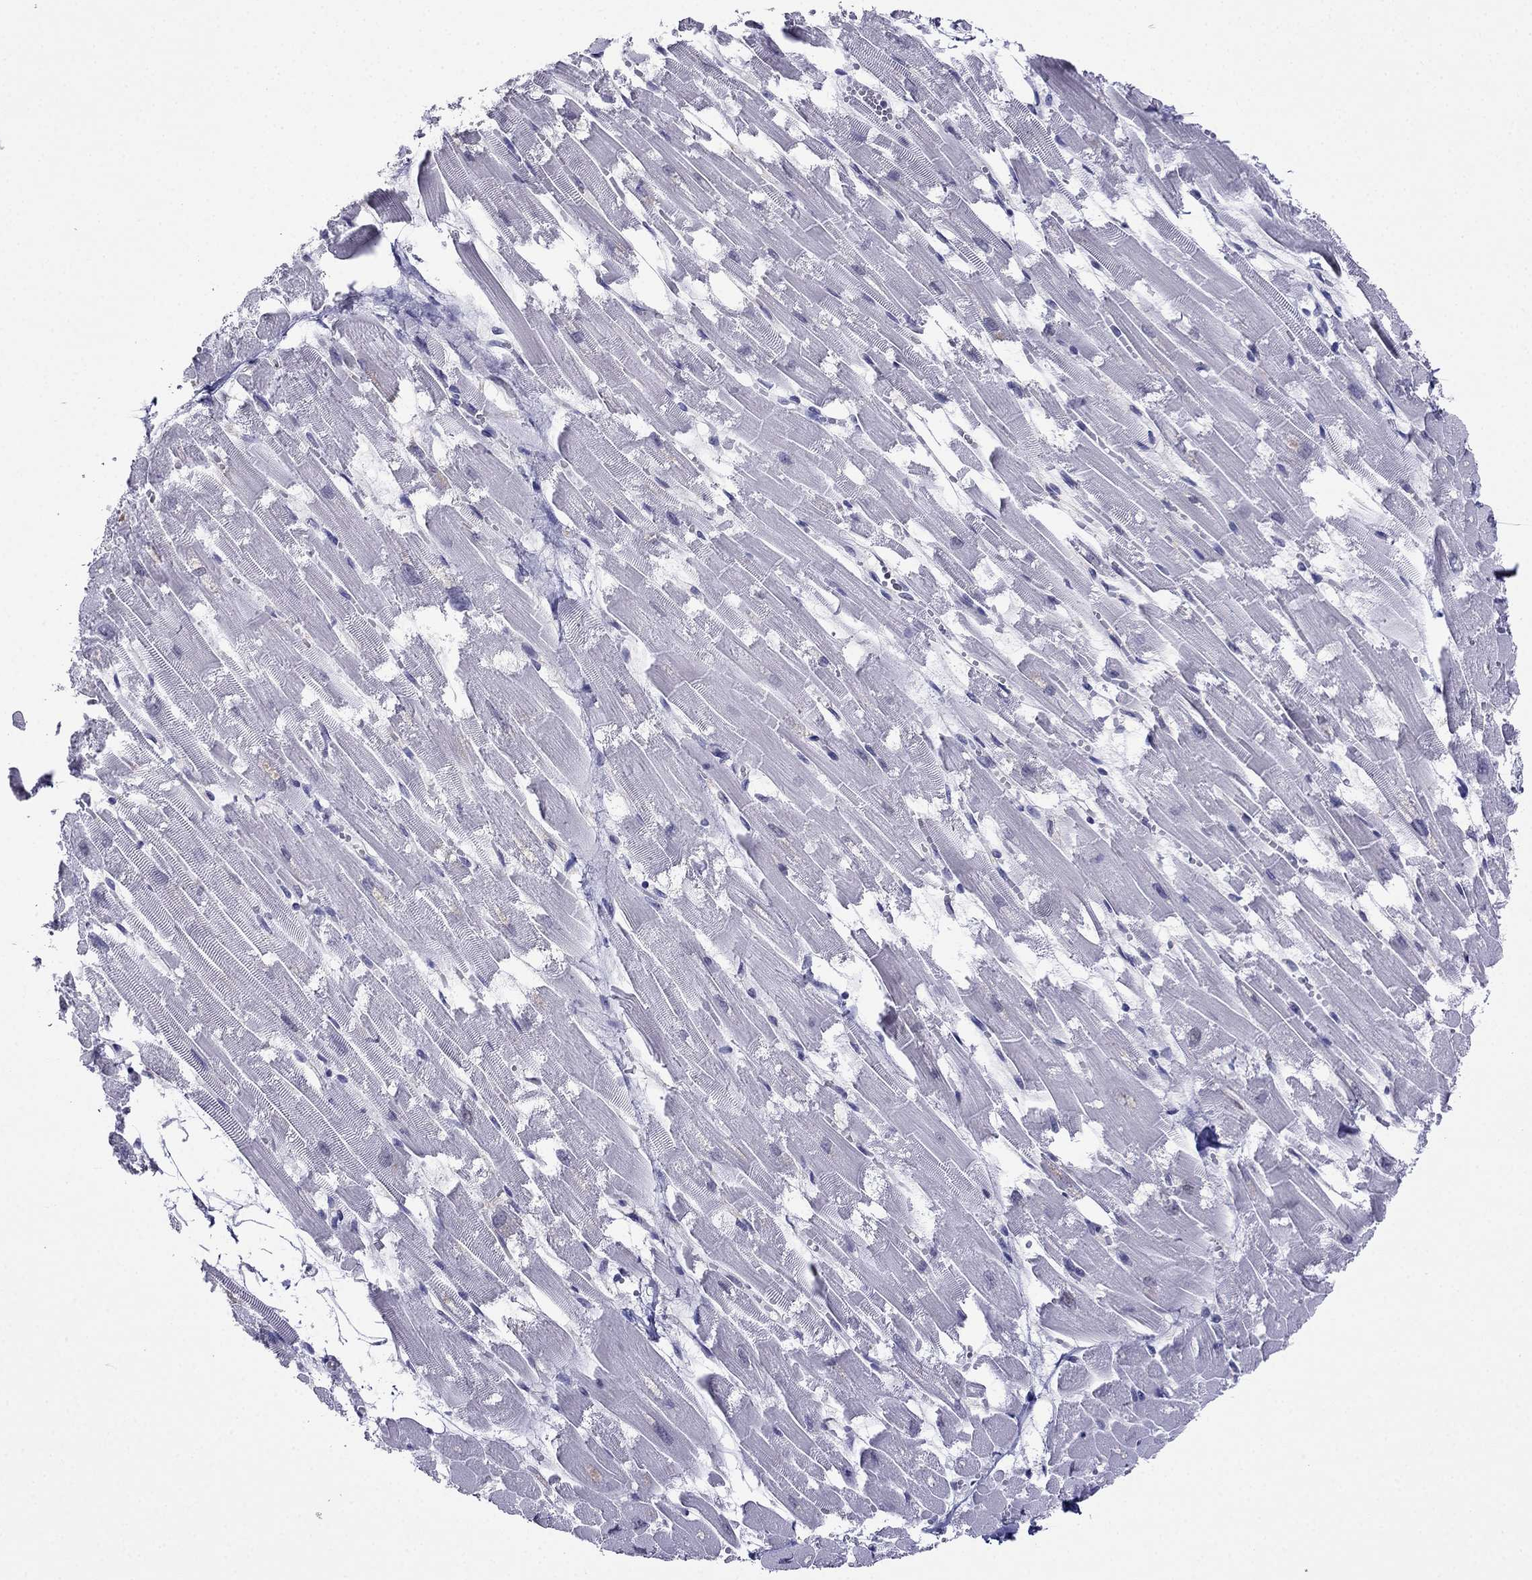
{"staining": {"intensity": "negative", "quantity": "none", "location": "none"}, "tissue": "heart muscle", "cell_type": "Cardiomyocytes", "image_type": "normal", "snomed": [{"axis": "morphology", "description": "Normal tissue, NOS"}, {"axis": "topography", "description": "Heart"}], "caption": "DAB (3,3'-diaminobenzidine) immunohistochemical staining of normal heart muscle demonstrates no significant positivity in cardiomyocytes. The staining is performed using DAB (3,3'-diaminobenzidine) brown chromogen with nuclei counter-stained in using hematoxylin.", "gene": "PPM1G", "patient": {"sex": "female", "age": 52}}